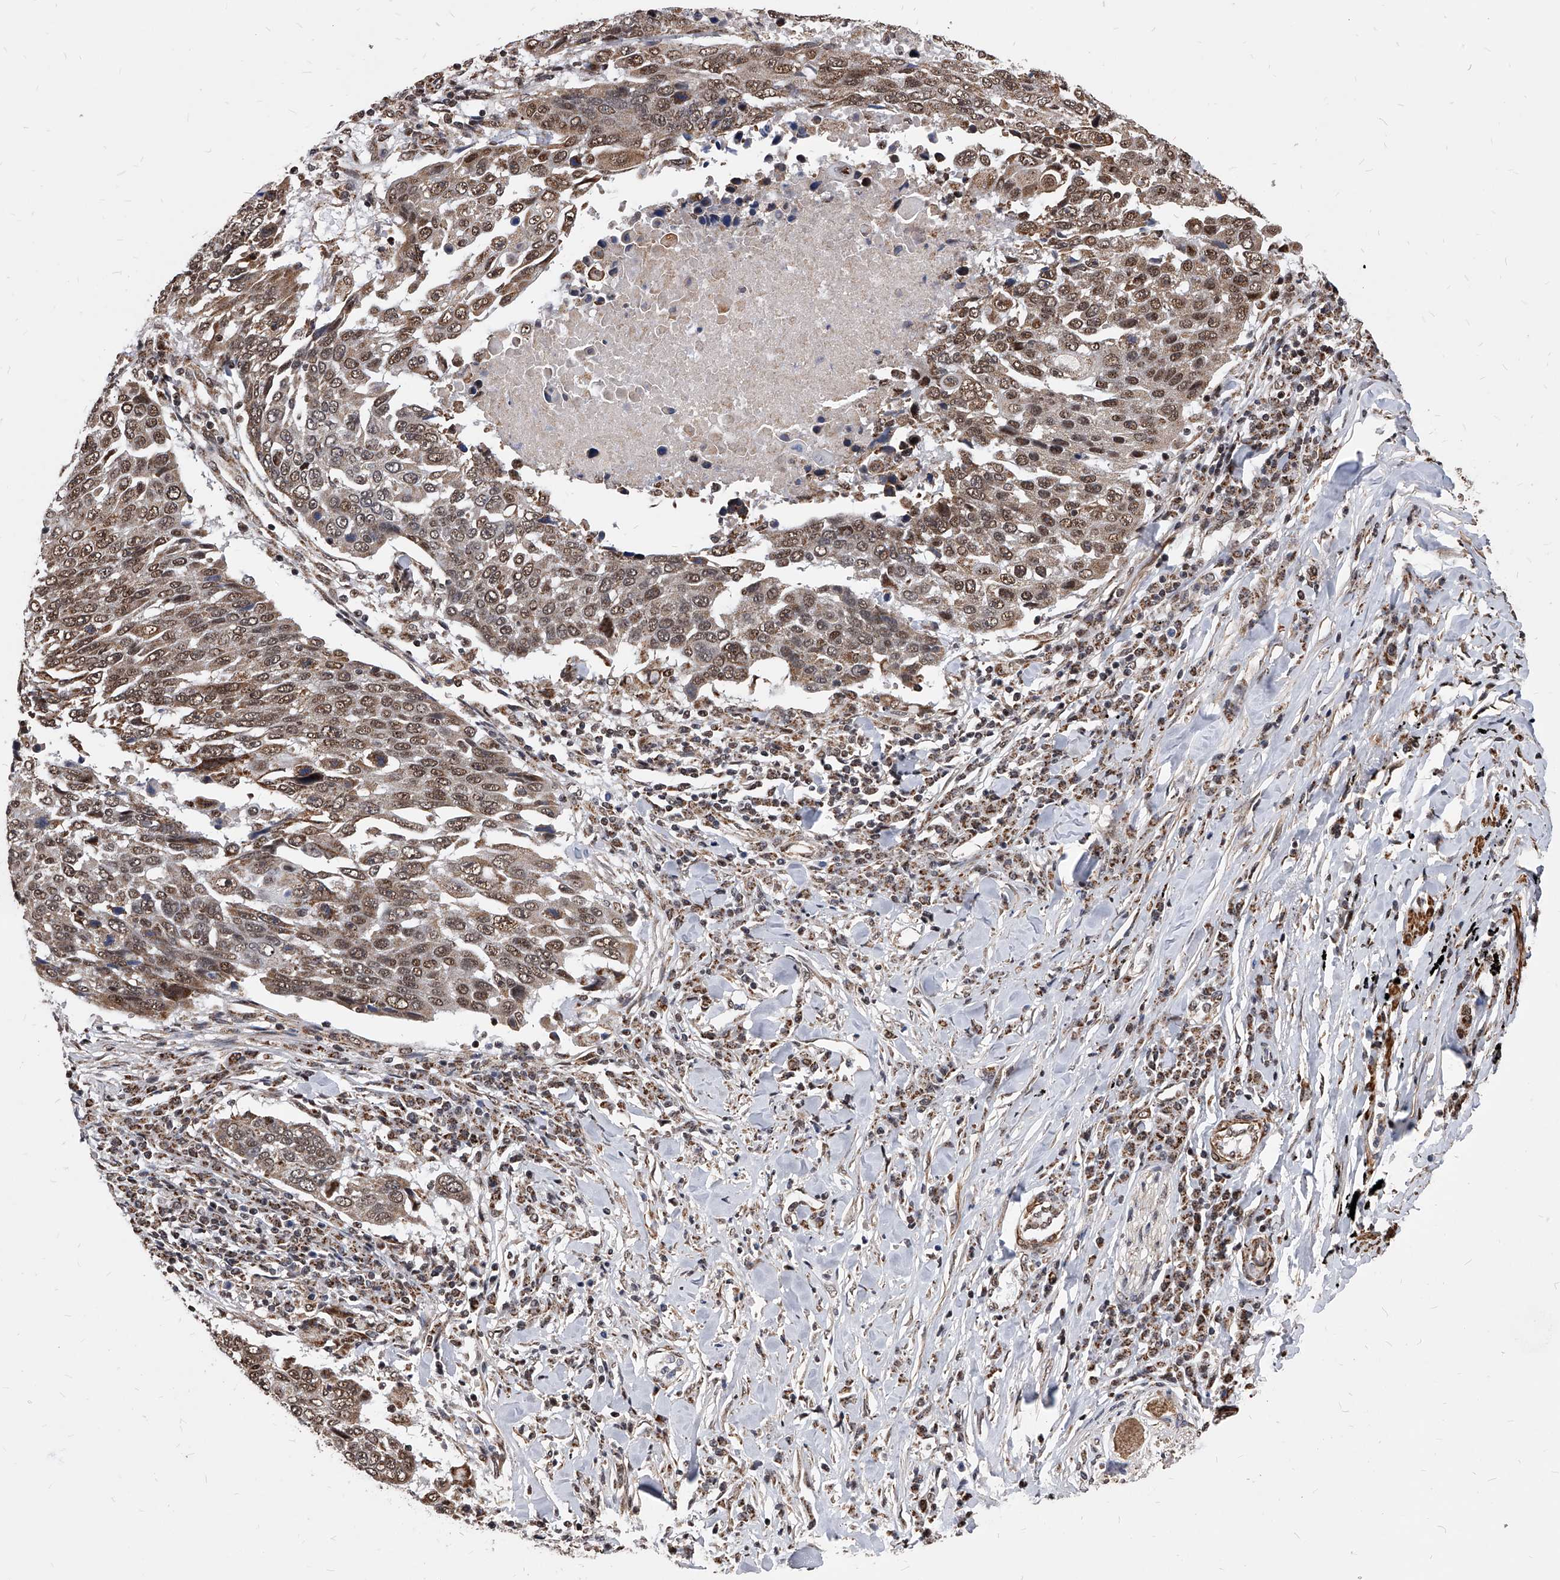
{"staining": {"intensity": "moderate", "quantity": ">75%", "location": "cytoplasmic/membranous,nuclear"}, "tissue": "lung cancer", "cell_type": "Tumor cells", "image_type": "cancer", "snomed": [{"axis": "morphology", "description": "Squamous cell carcinoma, NOS"}, {"axis": "topography", "description": "Lung"}], "caption": "Lung cancer (squamous cell carcinoma) was stained to show a protein in brown. There is medium levels of moderate cytoplasmic/membranous and nuclear expression in about >75% of tumor cells.", "gene": "DUSP22", "patient": {"sex": "male", "age": 66}}